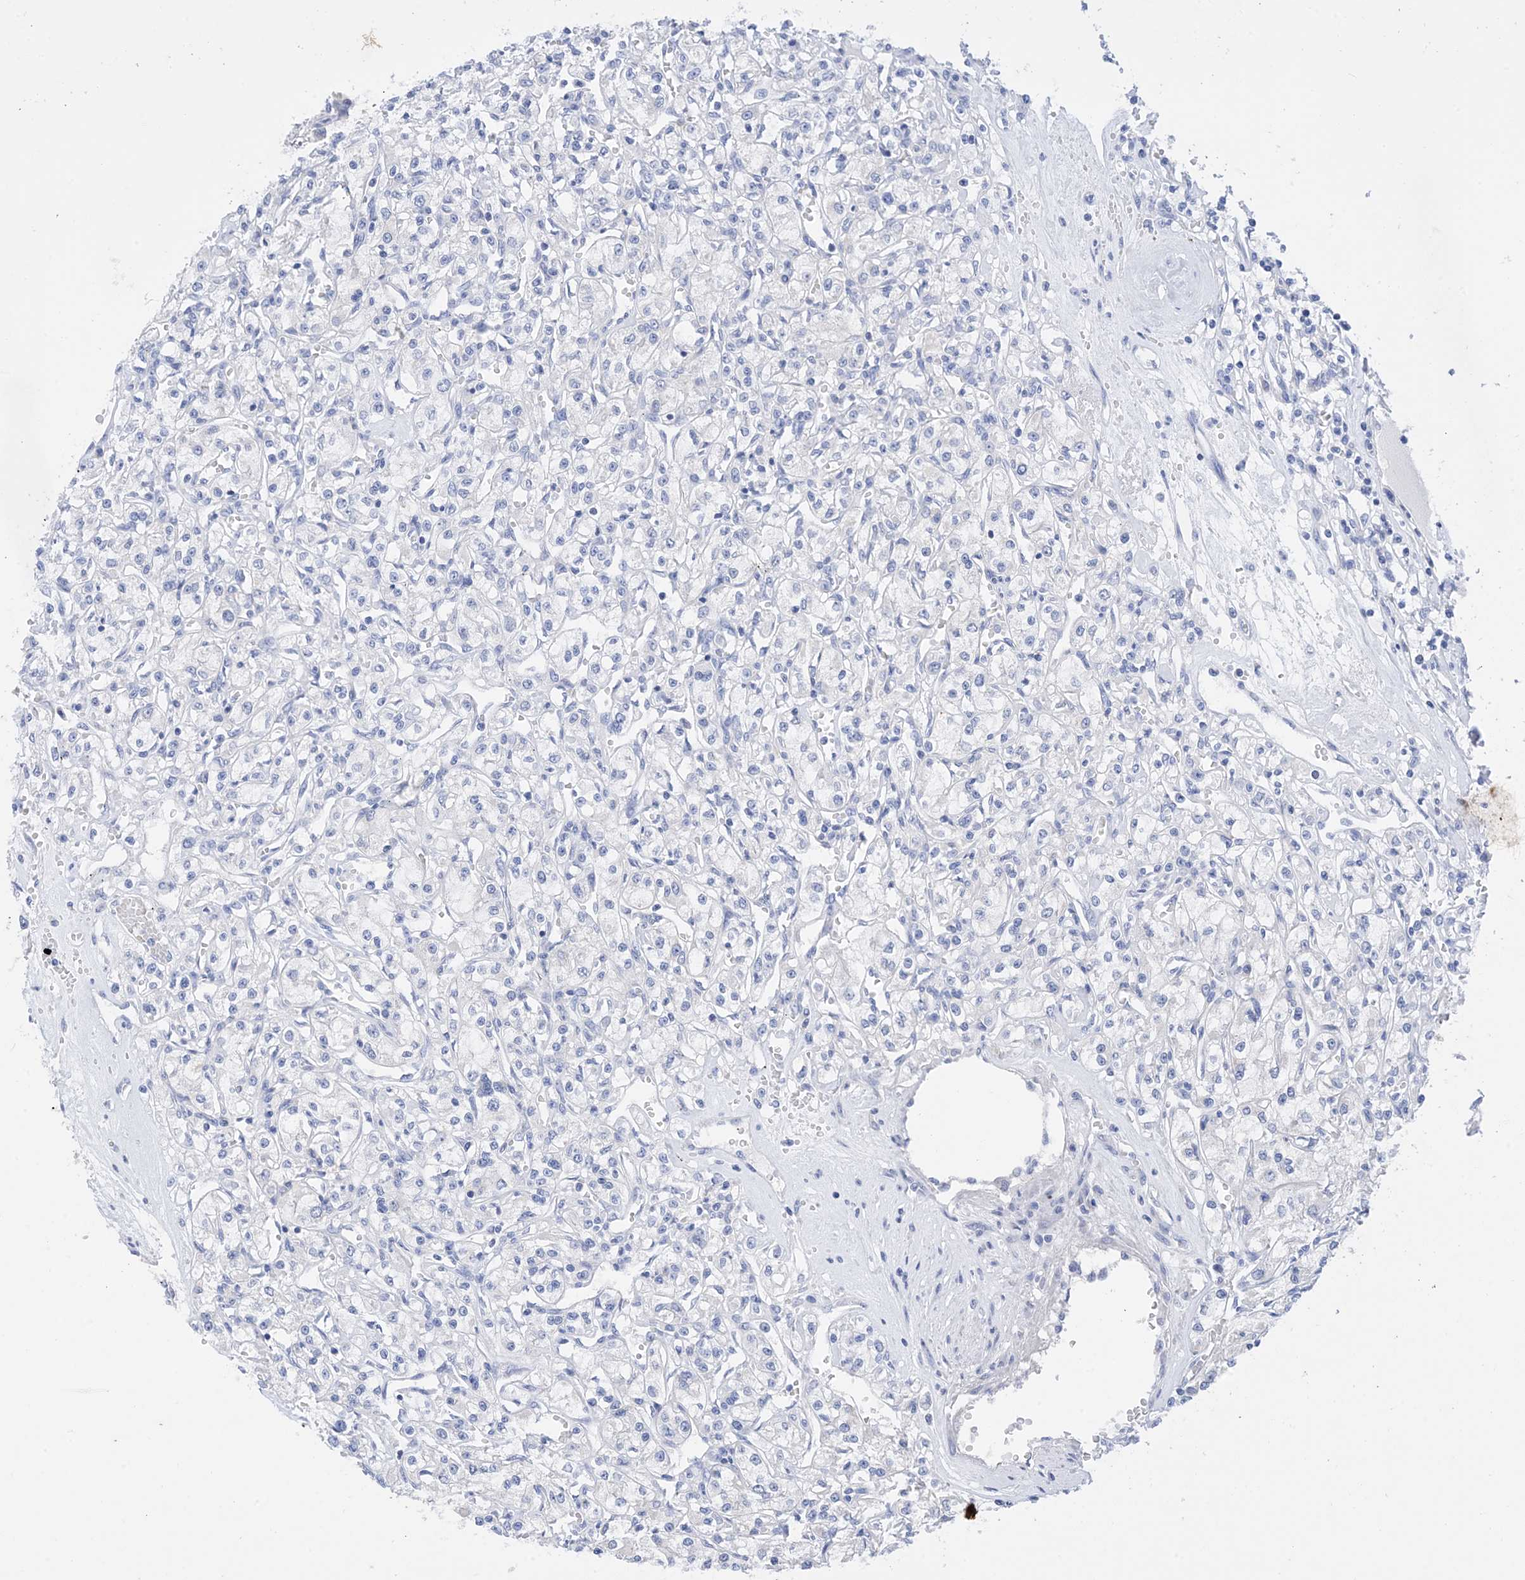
{"staining": {"intensity": "negative", "quantity": "none", "location": "none"}, "tissue": "renal cancer", "cell_type": "Tumor cells", "image_type": "cancer", "snomed": [{"axis": "morphology", "description": "Adenocarcinoma, NOS"}, {"axis": "topography", "description": "Kidney"}], "caption": "The image shows no staining of tumor cells in adenocarcinoma (renal).", "gene": "PLK4", "patient": {"sex": "female", "age": 59}}